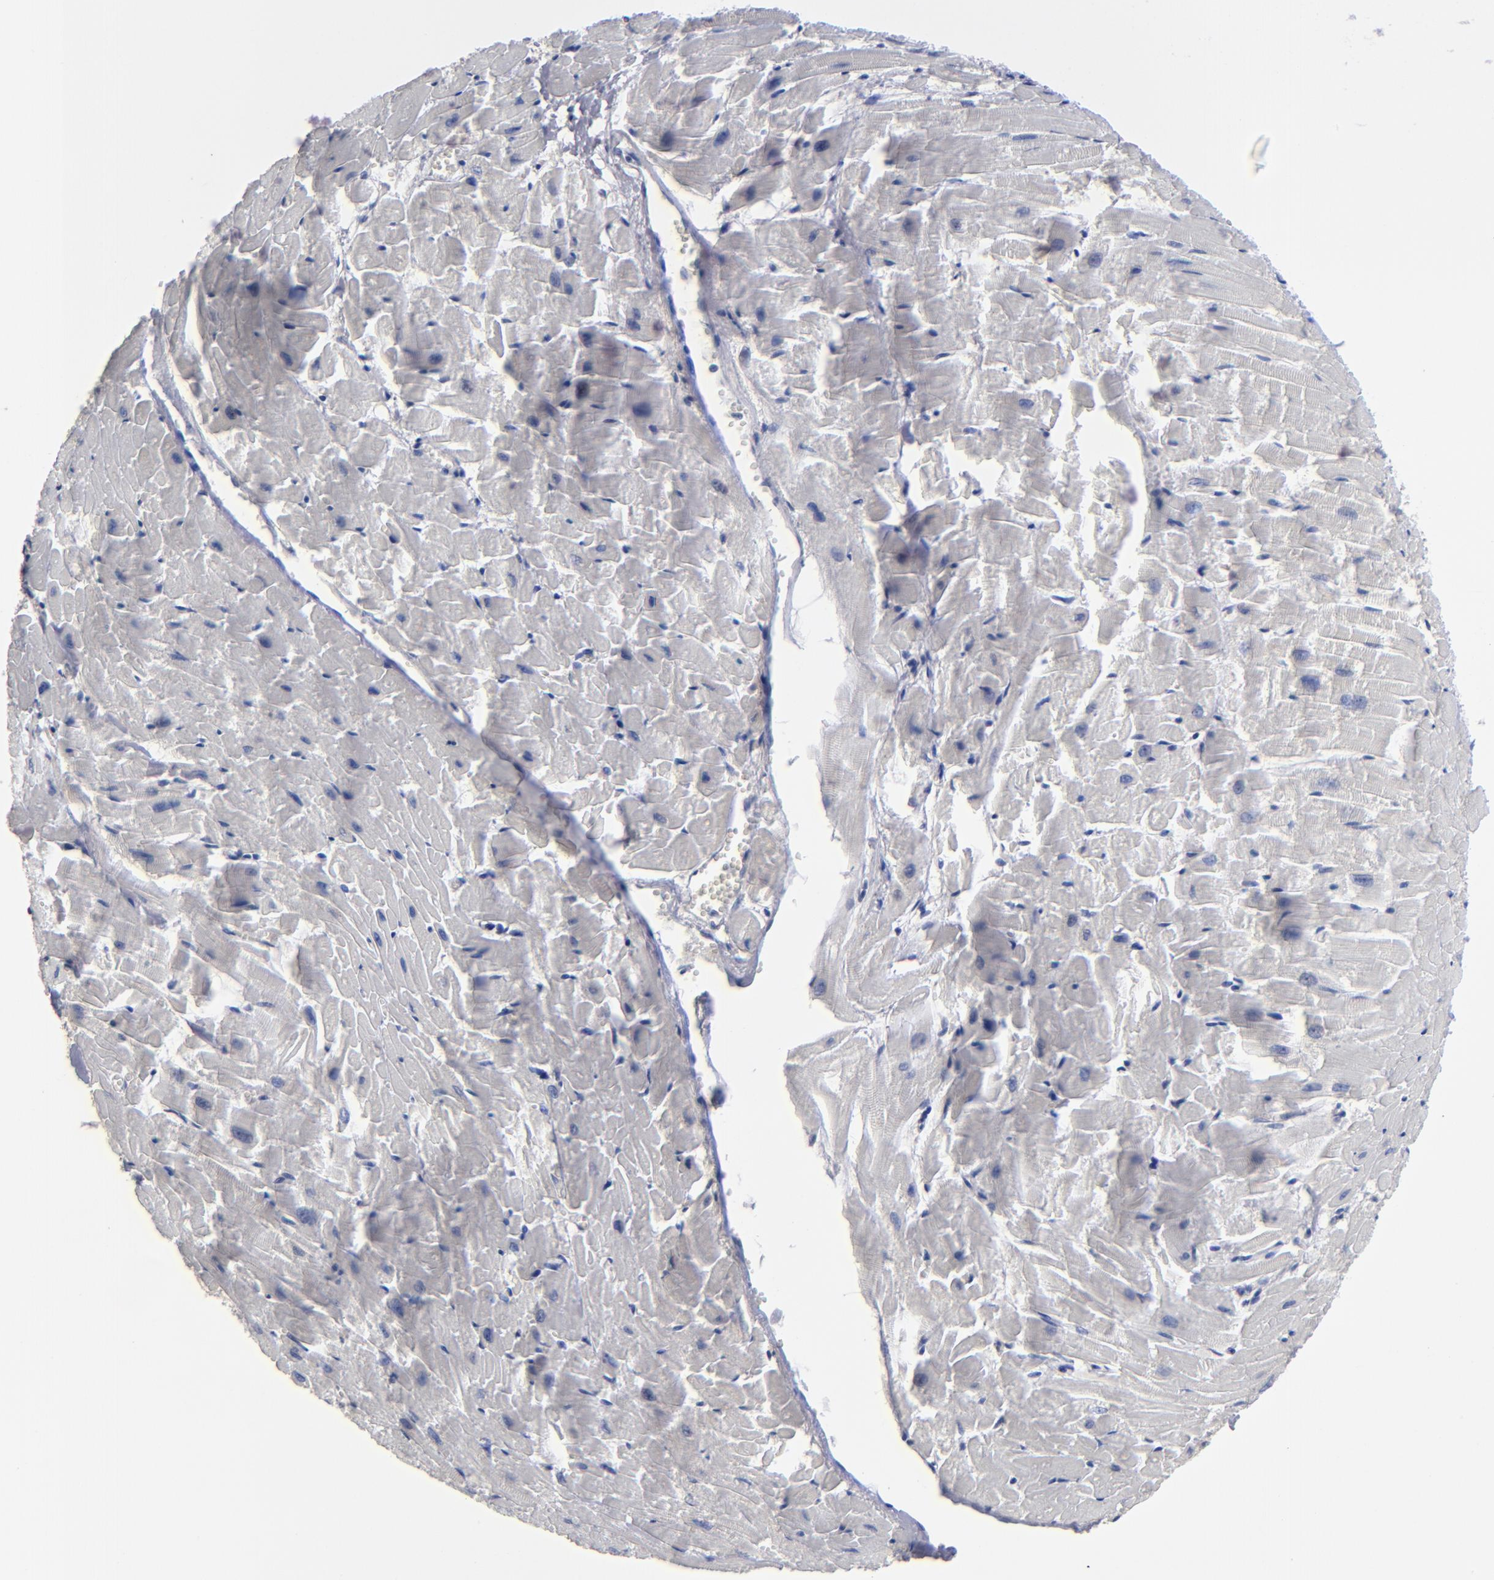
{"staining": {"intensity": "negative", "quantity": "none", "location": "none"}, "tissue": "heart muscle", "cell_type": "Cardiomyocytes", "image_type": "normal", "snomed": [{"axis": "morphology", "description": "Normal tissue, NOS"}, {"axis": "topography", "description": "Heart"}], "caption": "Immunohistochemistry (IHC) micrograph of benign heart muscle stained for a protein (brown), which exhibits no staining in cardiomyocytes. The staining was performed using DAB to visualize the protein expression in brown, while the nuclei were stained in blue with hematoxylin (Magnification: 20x).", "gene": "RPH3A", "patient": {"sex": "female", "age": 19}}